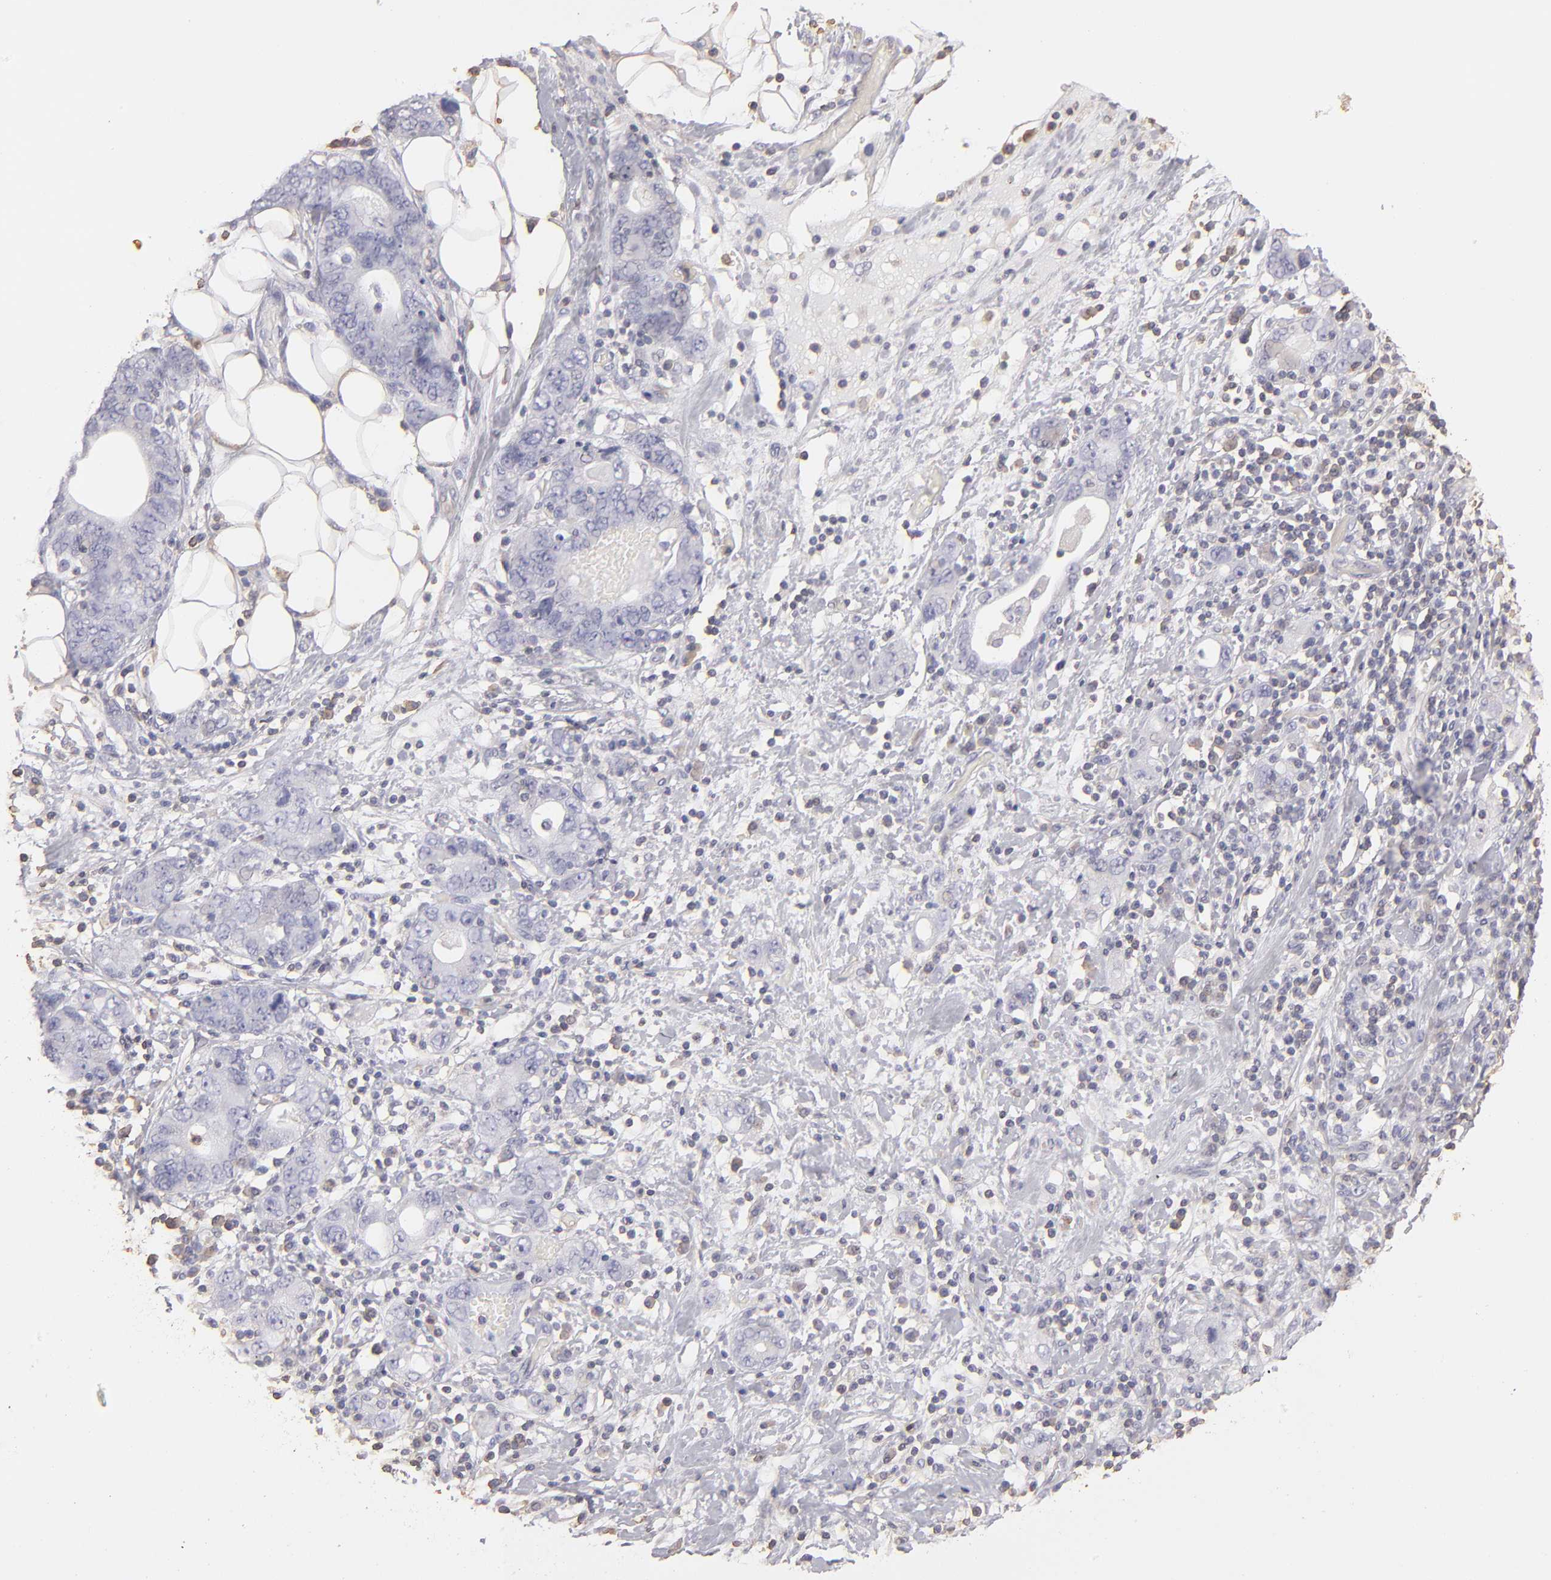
{"staining": {"intensity": "negative", "quantity": "none", "location": "none"}, "tissue": "stomach cancer", "cell_type": "Tumor cells", "image_type": "cancer", "snomed": [{"axis": "morphology", "description": "Adenocarcinoma, NOS"}, {"axis": "topography", "description": "Stomach, lower"}], "caption": "An IHC image of adenocarcinoma (stomach) is shown. There is no staining in tumor cells of adenocarcinoma (stomach).", "gene": "ABCB1", "patient": {"sex": "female", "age": 93}}